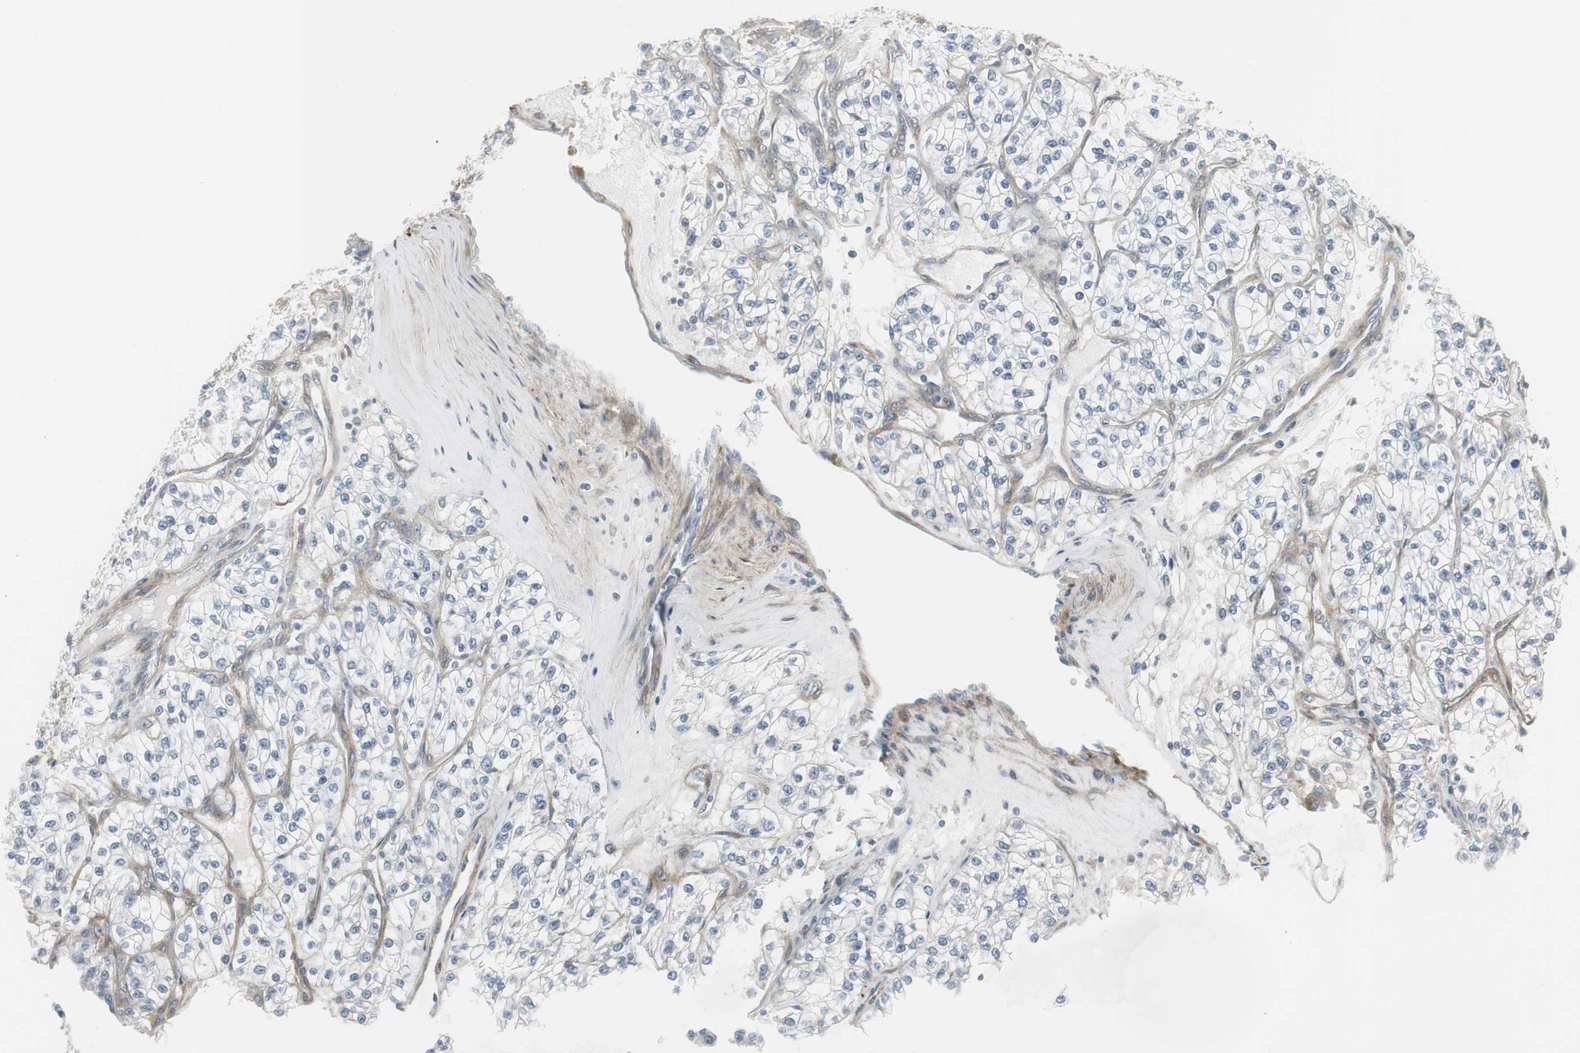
{"staining": {"intensity": "negative", "quantity": "none", "location": "none"}, "tissue": "renal cancer", "cell_type": "Tumor cells", "image_type": "cancer", "snomed": [{"axis": "morphology", "description": "Adenocarcinoma, NOS"}, {"axis": "topography", "description": "Kidney"}], "caption": "There is no significant positivity in tumor cells of adenocarcinoma (renal).", "gene": "SCYL3", "patient": {"sex": "female", "age": 57}}